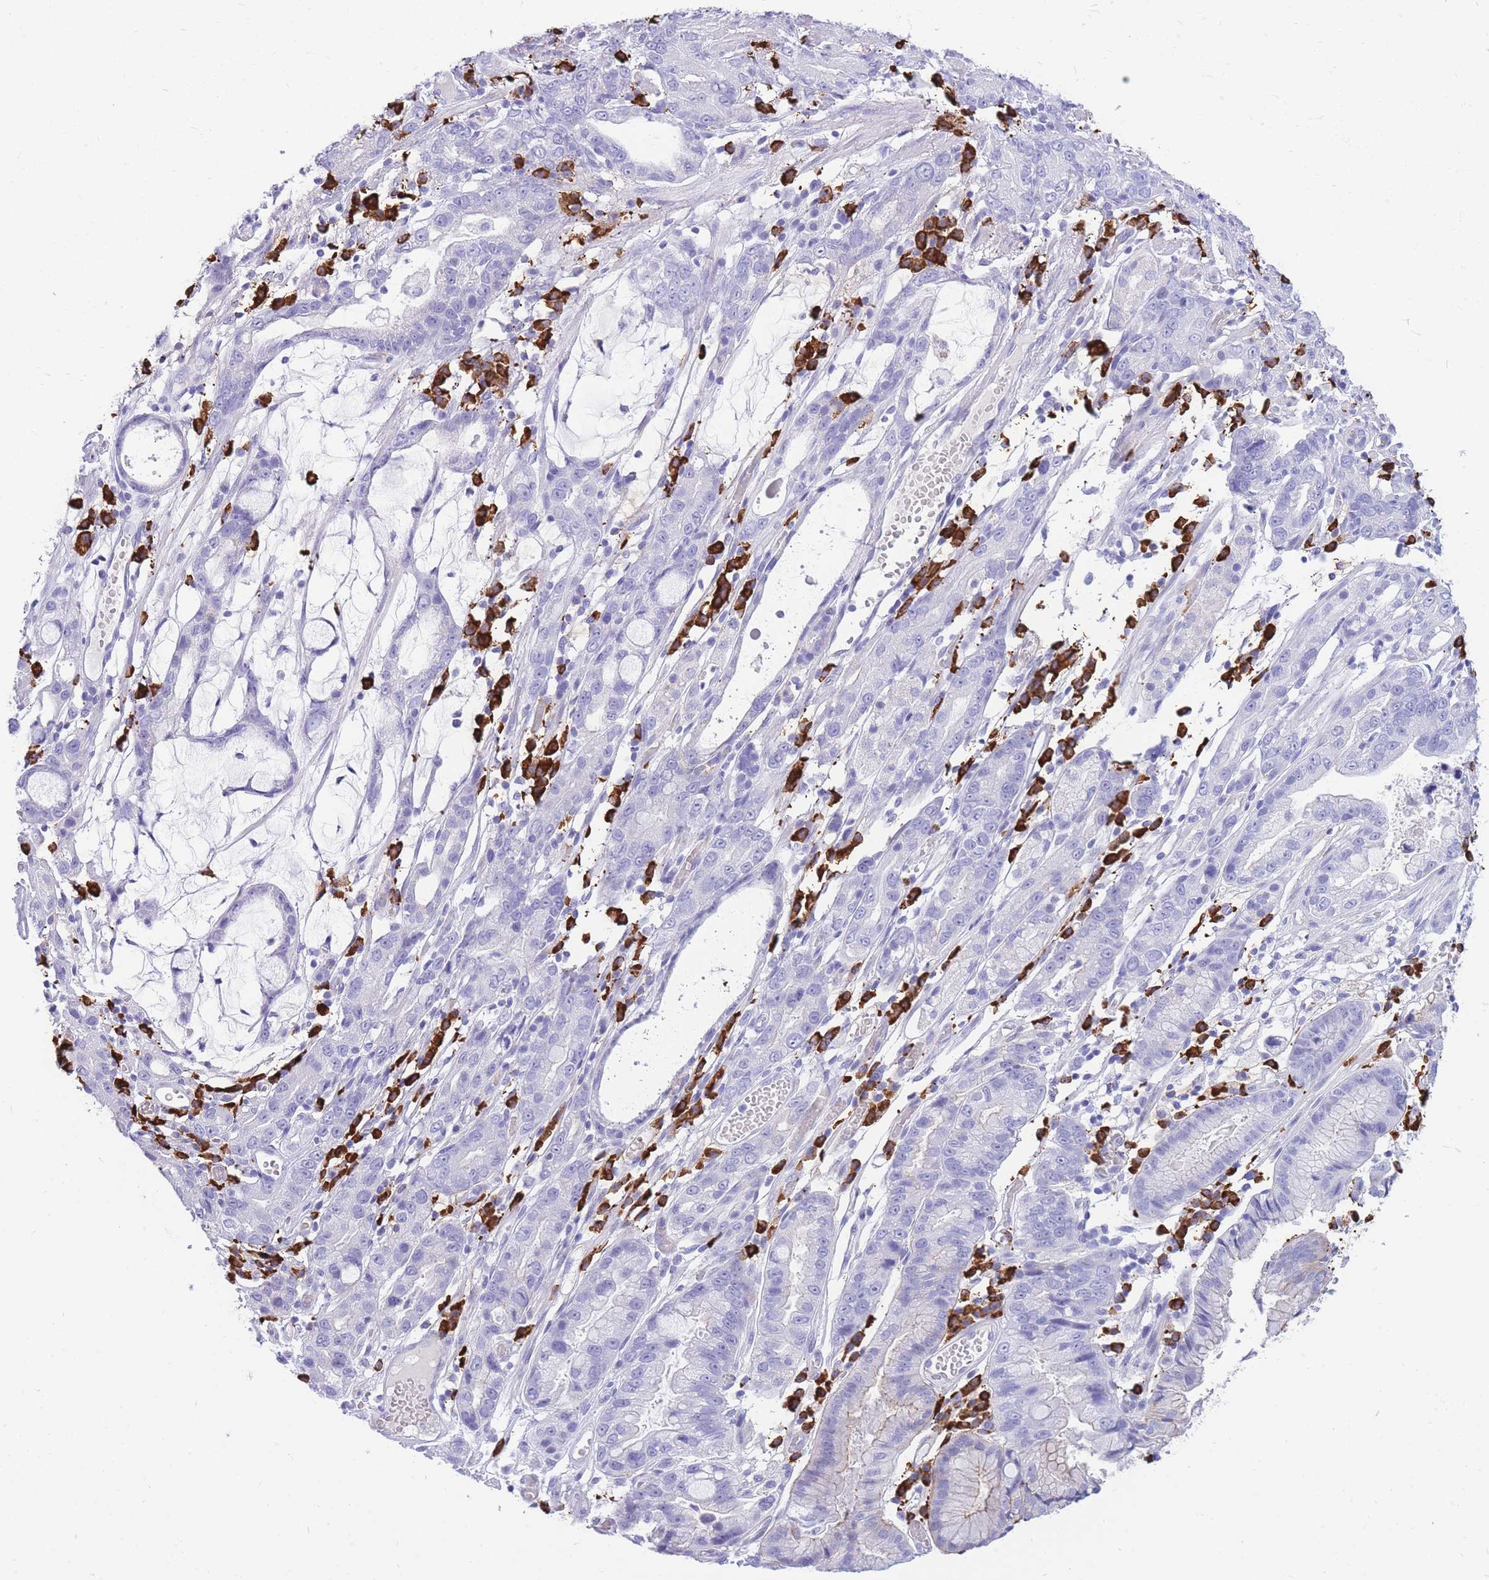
{"staining": {"intensity": "negative", "quantity": "none", "location": "none"}, "tissue": "stomach cancer", "cell_type": "Tumor cells", "image_type": "cancer", "snomed": [{"axis": "morphology", "description": "Adenocarcinoma, NOS"}, {"axis": "topography", "description": "Stomach"}], "caption": "Tumor cells are negative for protein expression in human stomach cancer.", "gene": "ZFP62", "patient": {"sex": "male", "age": 55}}